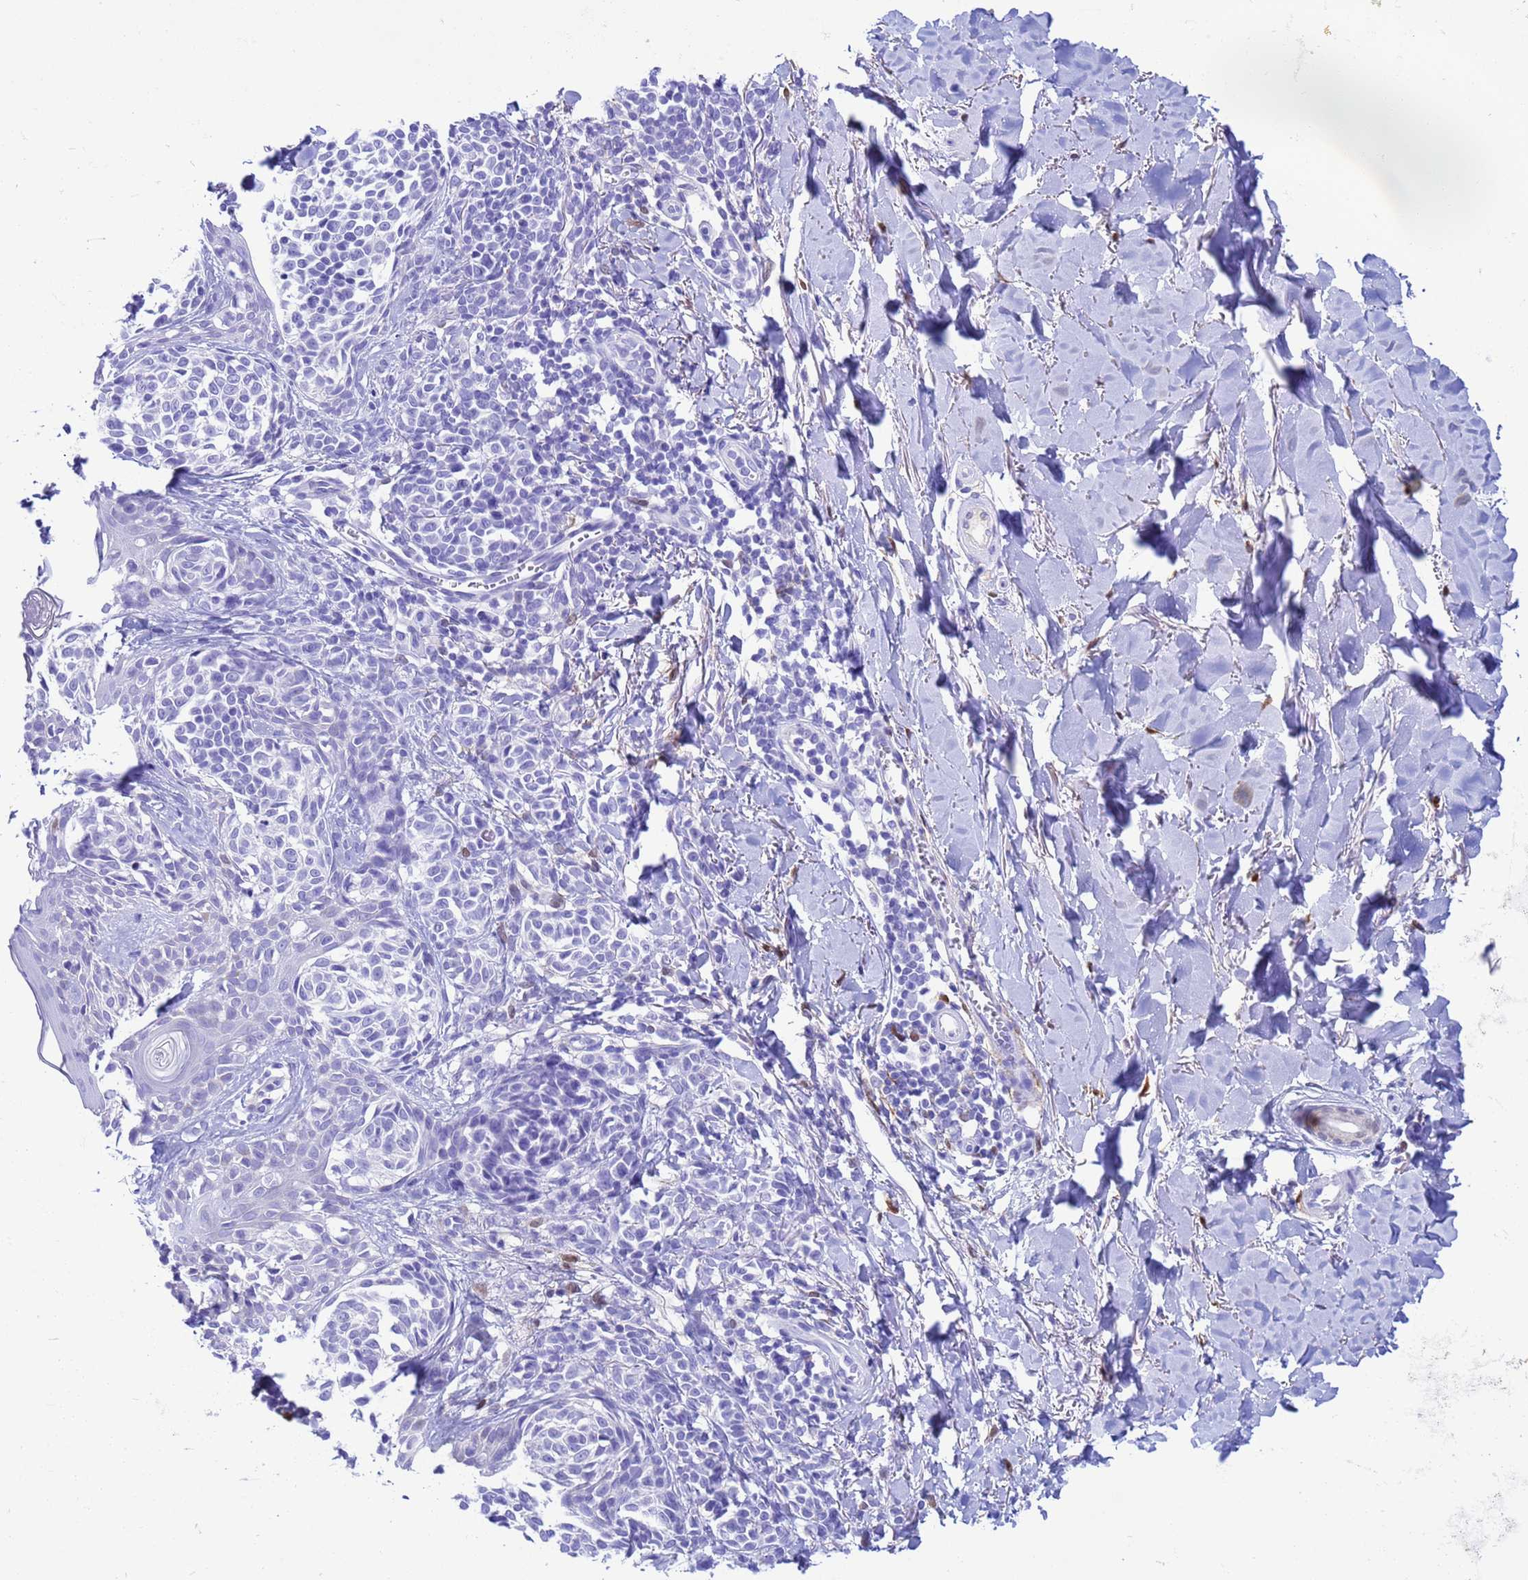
{"staining": {"intensity": "negative", "quantity": "none", "location": "none"}, "tissue": "melanoma", "cell_type": "Tumor cells", "image_type": "cancer", "snomed": [{"axis": "morphology", "description": "Malignant melanoma, NOS"}, {"axis": "topography", "description": "Skin of upper extremity"}], "caption": "This is a histopathology image of immunohistochemistry (IHC) staining of melanoma, which shows no staining in tumor cells.", "gene": "AKR1C2", "patient": {"sex": "male", "age": 40}}